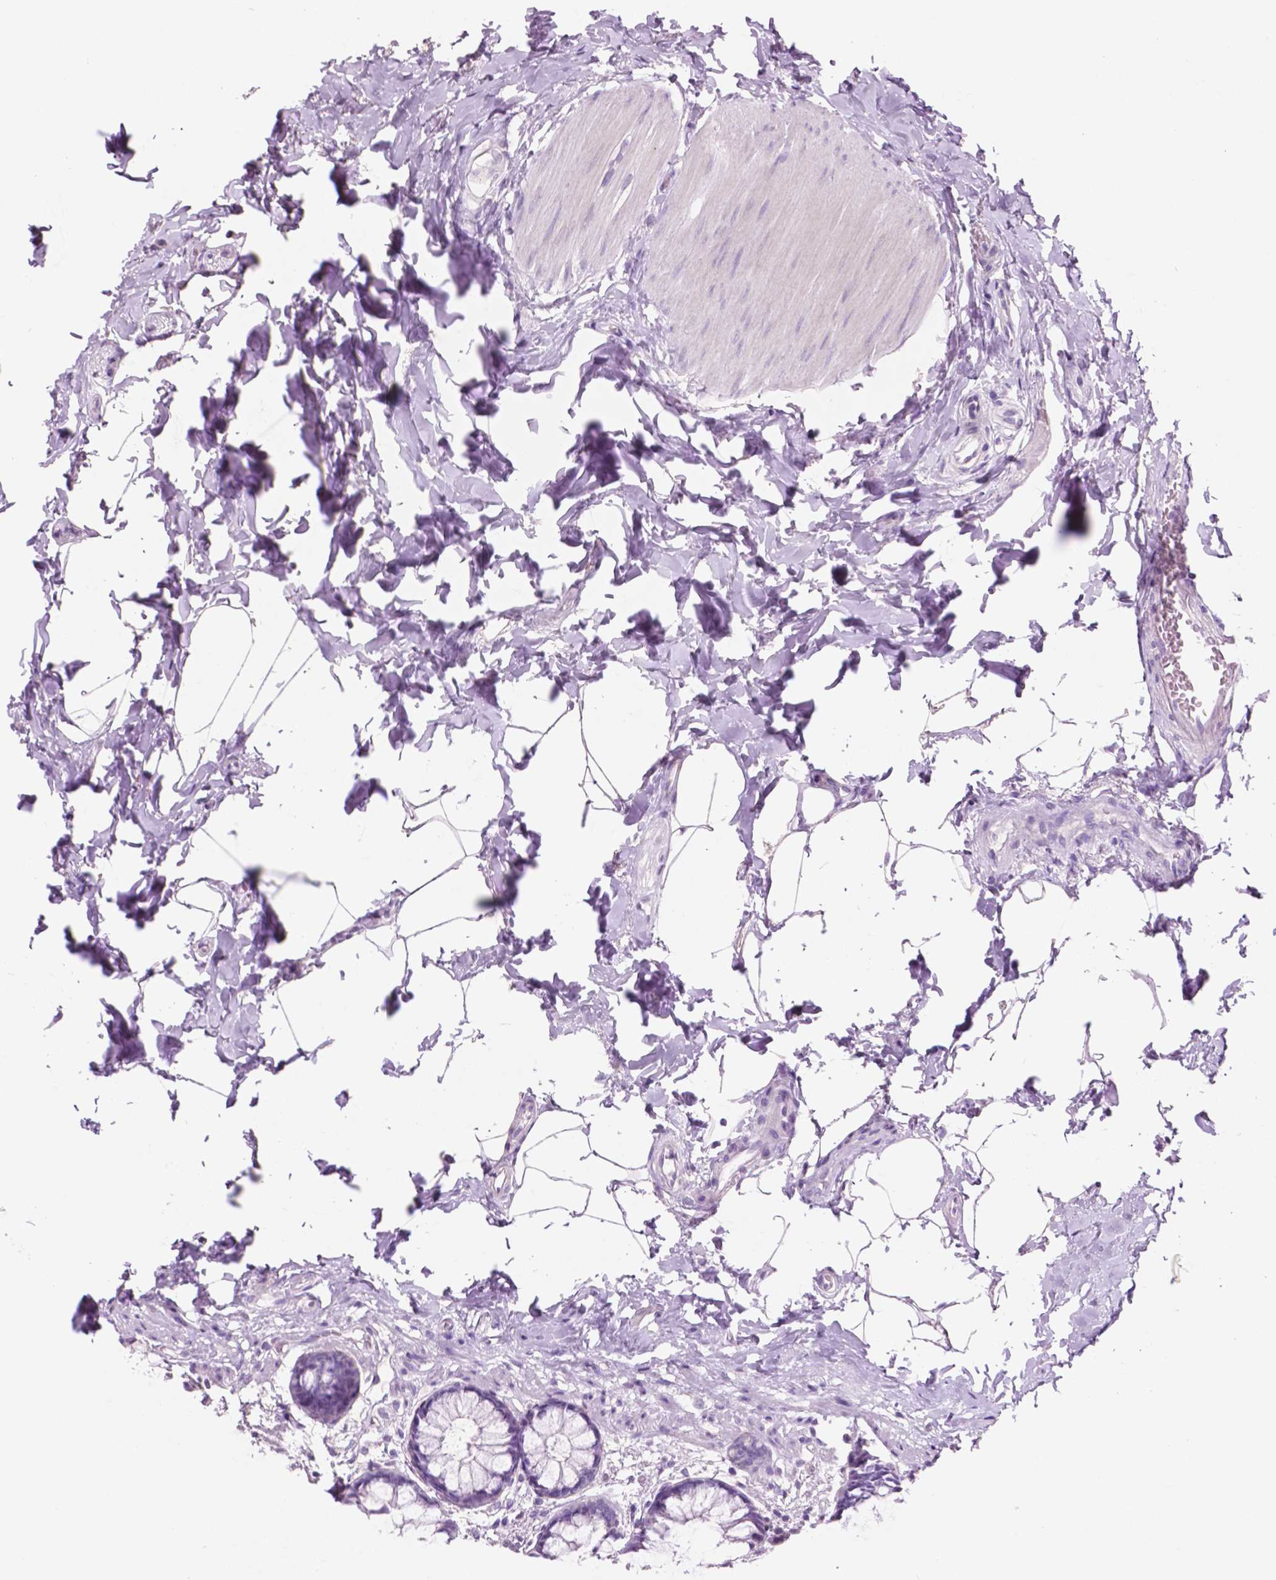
{"staining": {"intensity": "negative", "quantity": "none", "location": "none"}, "tissue": "rectum", "cell_type": "Glandular cells", "image_type": "normal", "snomed": [{"axis": "morphology", "description": "Normal tissue, NOS"}, {"axis": "topography", "description": "Rectum"}], "caption": "This is an IHC histopathology image of normal rectum. There is no expression in glandular cells.", "gene": "IDO1", "patient": {"sex": "female", "age": 62}}